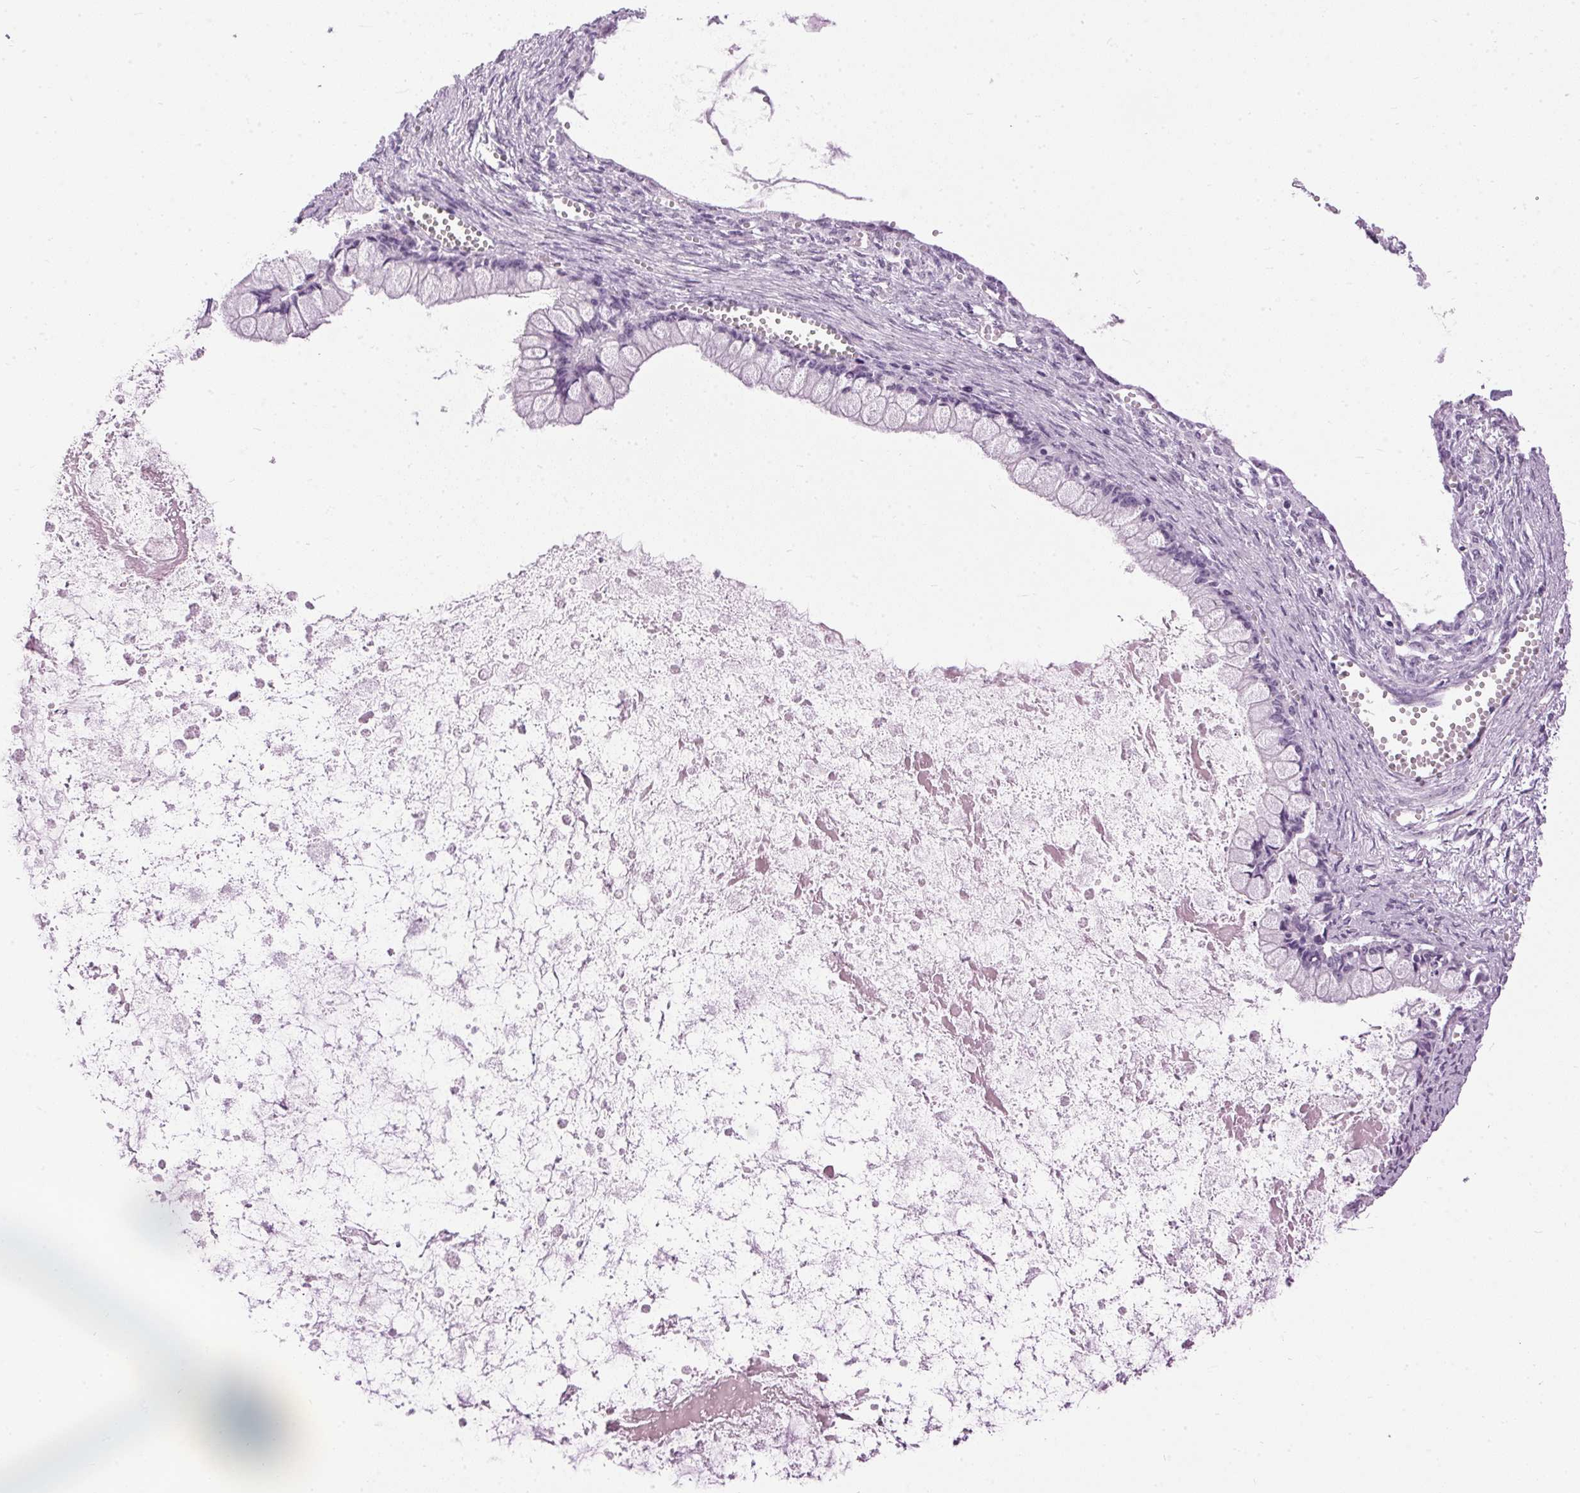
{"staining": {"intensity": "negative", "quantity": "none", "location": "none"}, "tissue": "ovarian cancer", "cell_type": "Tumor cells", "image_type": "cancer", "snomed": [{"axis": "morphology", "description": "Cystadenocarcinoma, mucinous, NOS"}, {"axis": "topography", "description": "Ovary"}], "caption": "A high-resolution histopathology image shows immunohistochemistry (IHC) staining of ovarian cancer, which displays no significant staining in tumor cells.", "gene": "SP7", "patient": {"sex": "female", "age": 67}}